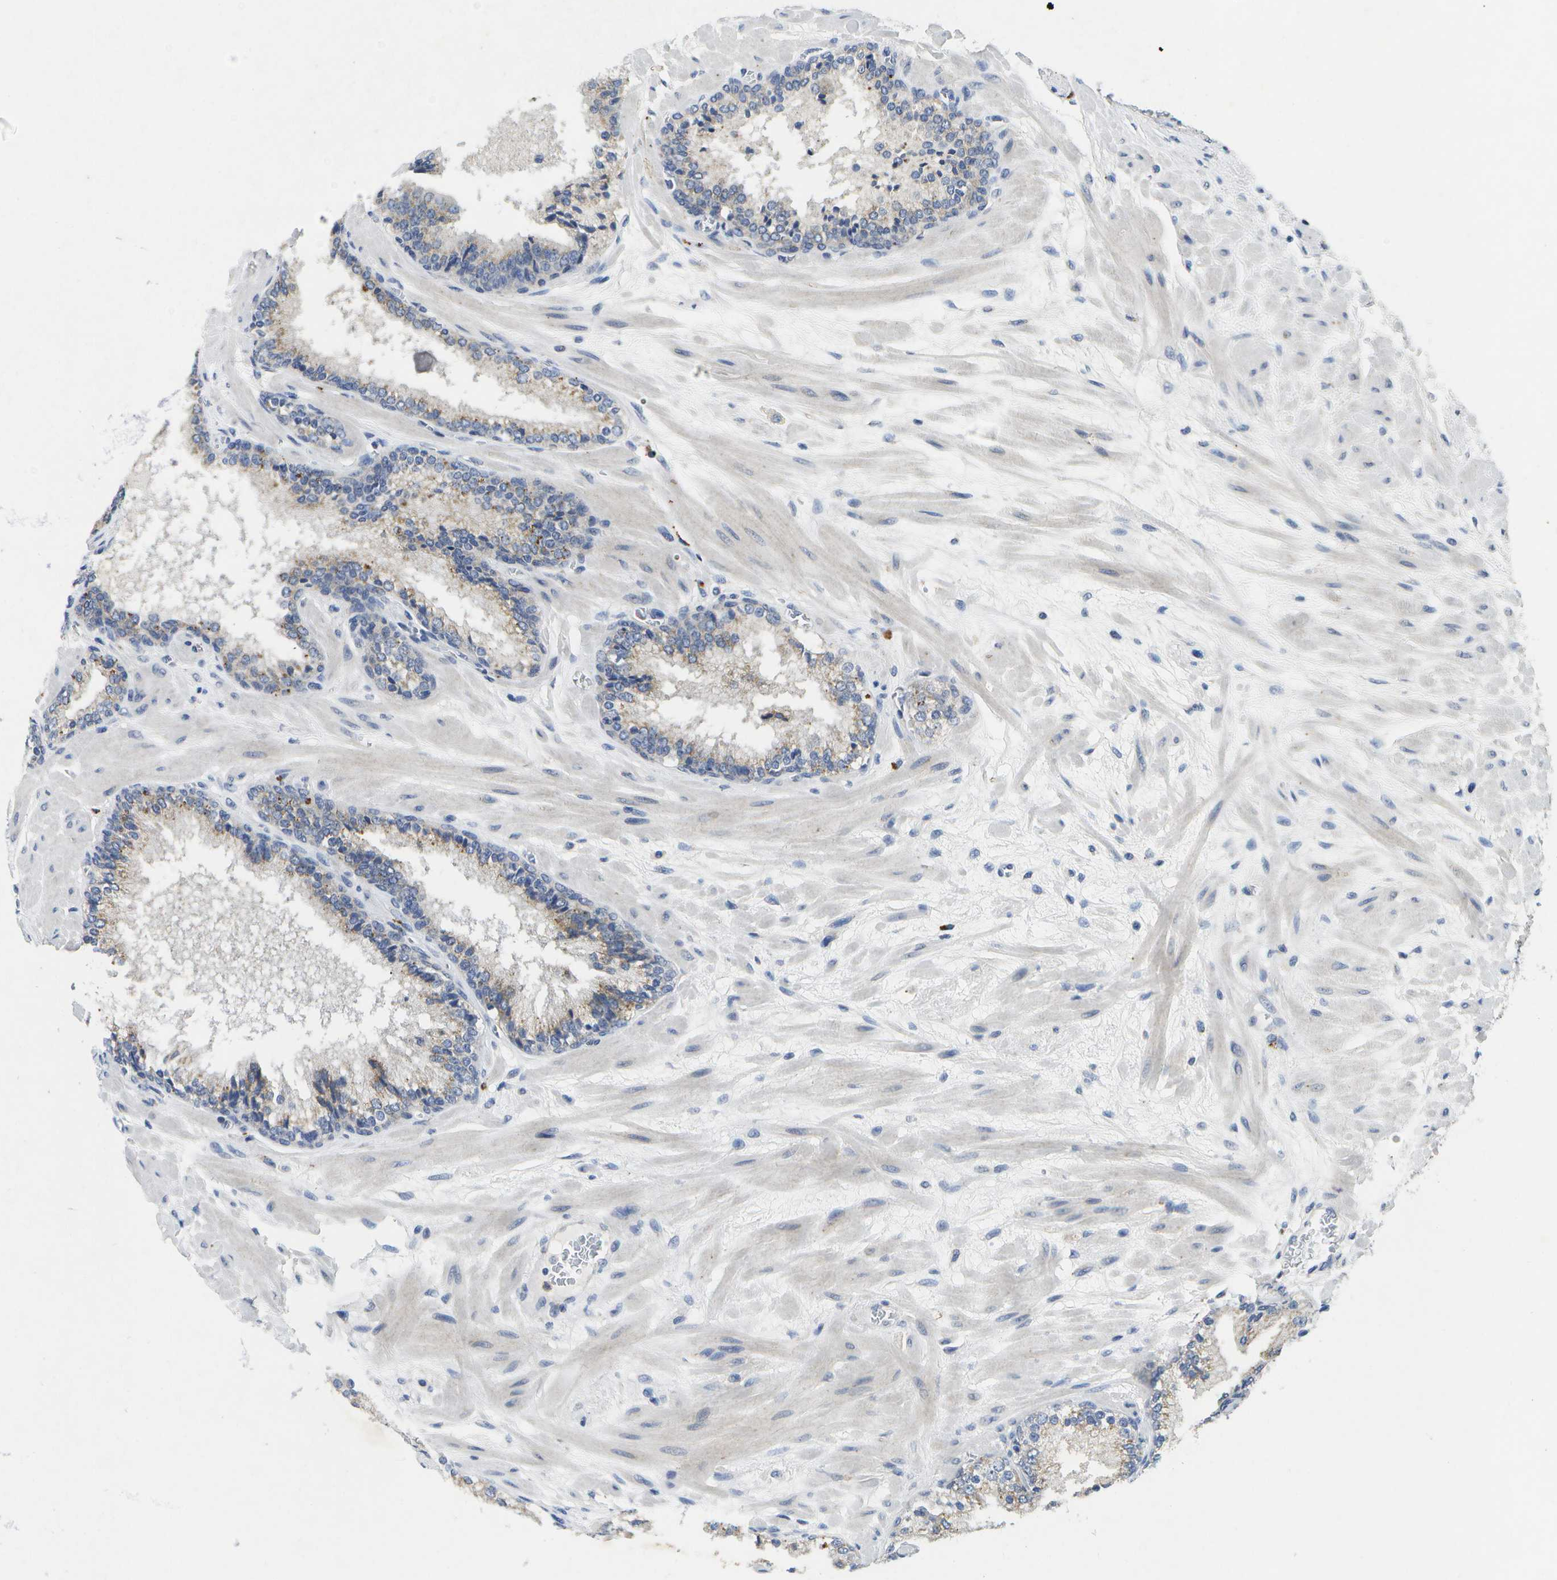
{"staining": {"intensity": "weak", "quantity": "<25%", "location": "cytoplasmic/membranous"}, "tissue": "prostate cancer", "cell_type": "Tumor cells", "image_type": "cancer", "snomed": [{"axis": "morphology", "description": "Adenocarcinoma, Low grade"}, {"axis": "topography", "description": "Prostate"}], "caption": "The image displays no significant staining in tumor cells of low-grade adenocarcinoma (prostate). (DAB (3,3'-diaminobenzidine) IHC with hematoxylin counter stain).", "gene": "KDELR1", "patient": {"sex": "male", "age": 63}}